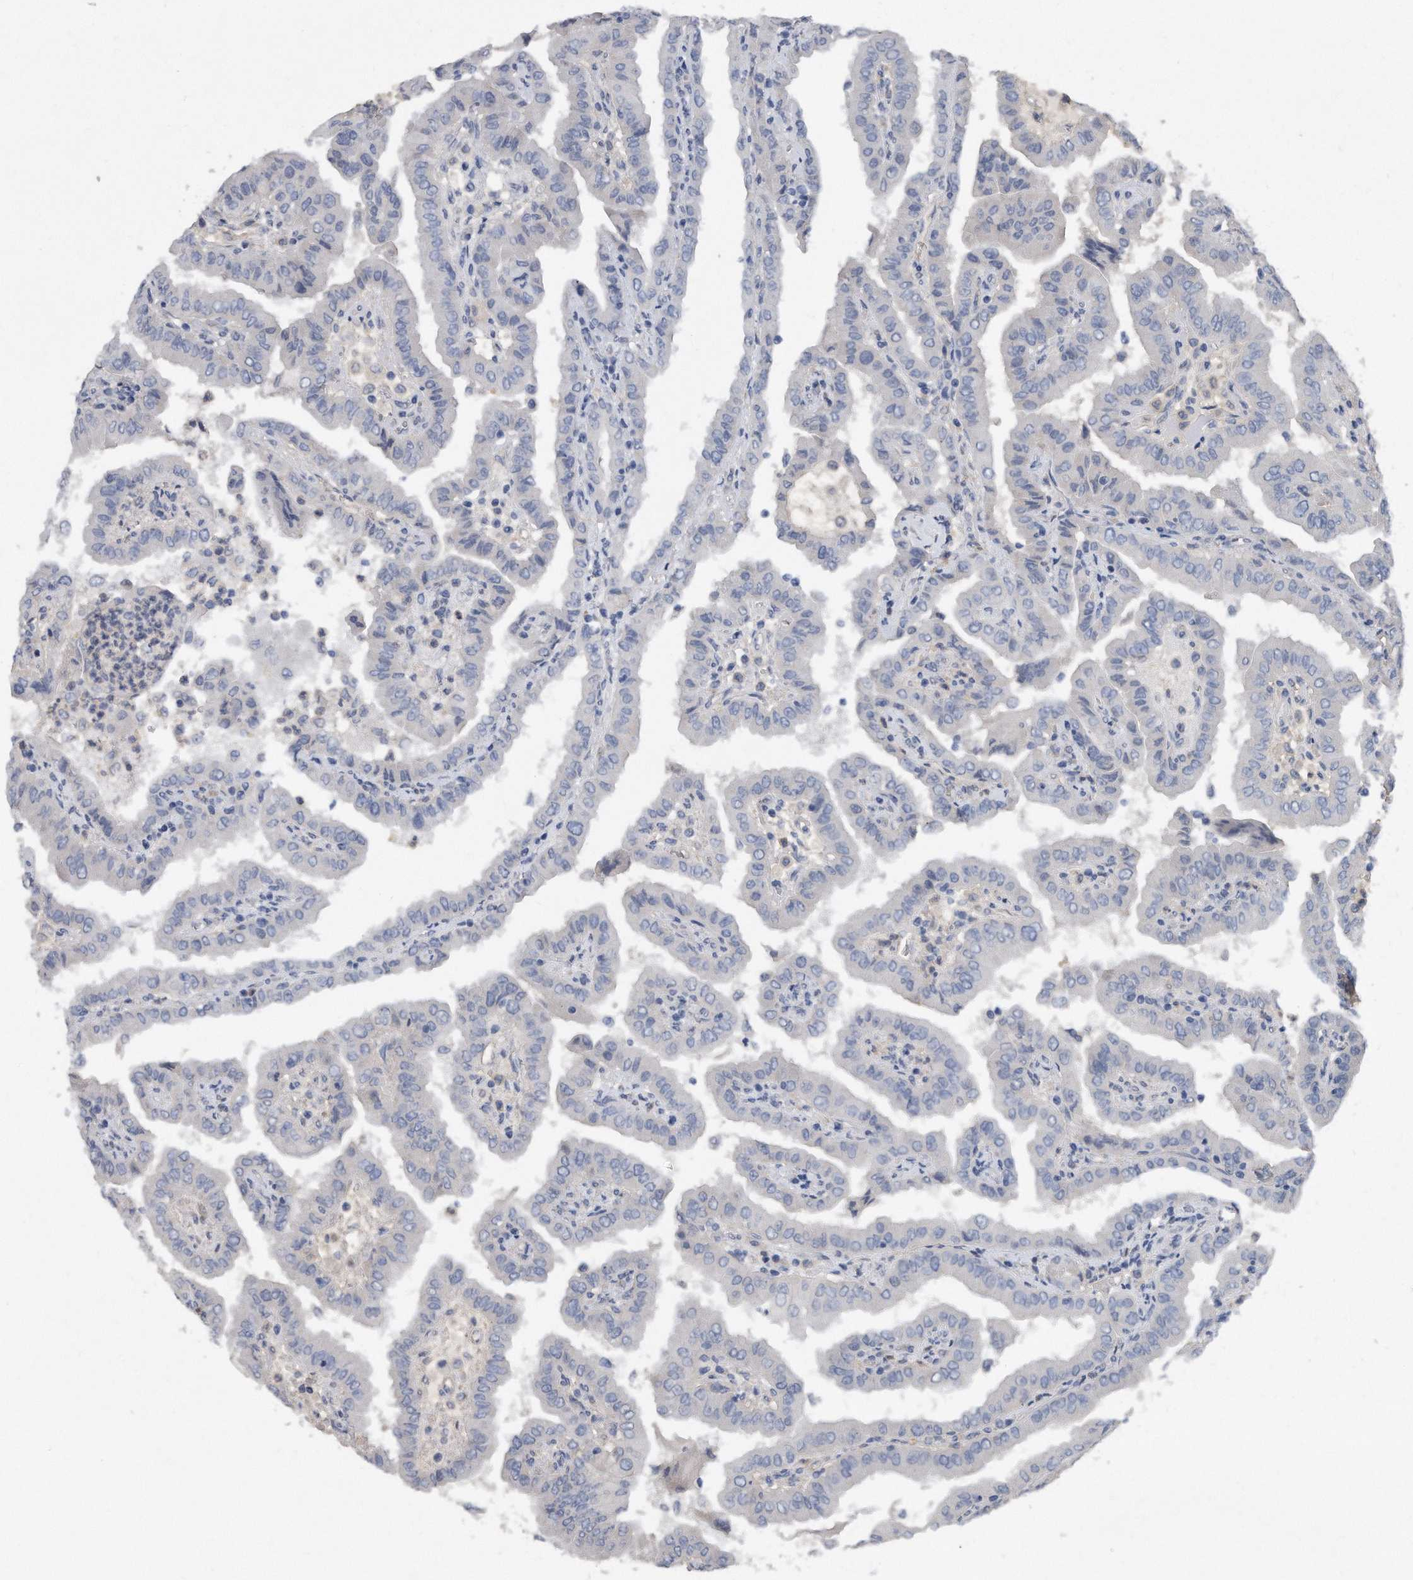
{"staining": {"intensity": "negative", "quantity": "none", "location": "none"}, "tissue": "thyroid cancer", "cell_type": "Tumor cells", "image_type": "cancer", "snomed": [{"axis": "morphology", "description": "Papillary adenocarcinoma, NOS"}, {"axis": "topography", "description": "Thyroid gland"}], "caption": "Tumor cells are negative for brown protein staining in papillary adenocarcinoma (thyroid).", "gene": "HOMER3", "patient": {"sex": "male", "age": 33}}